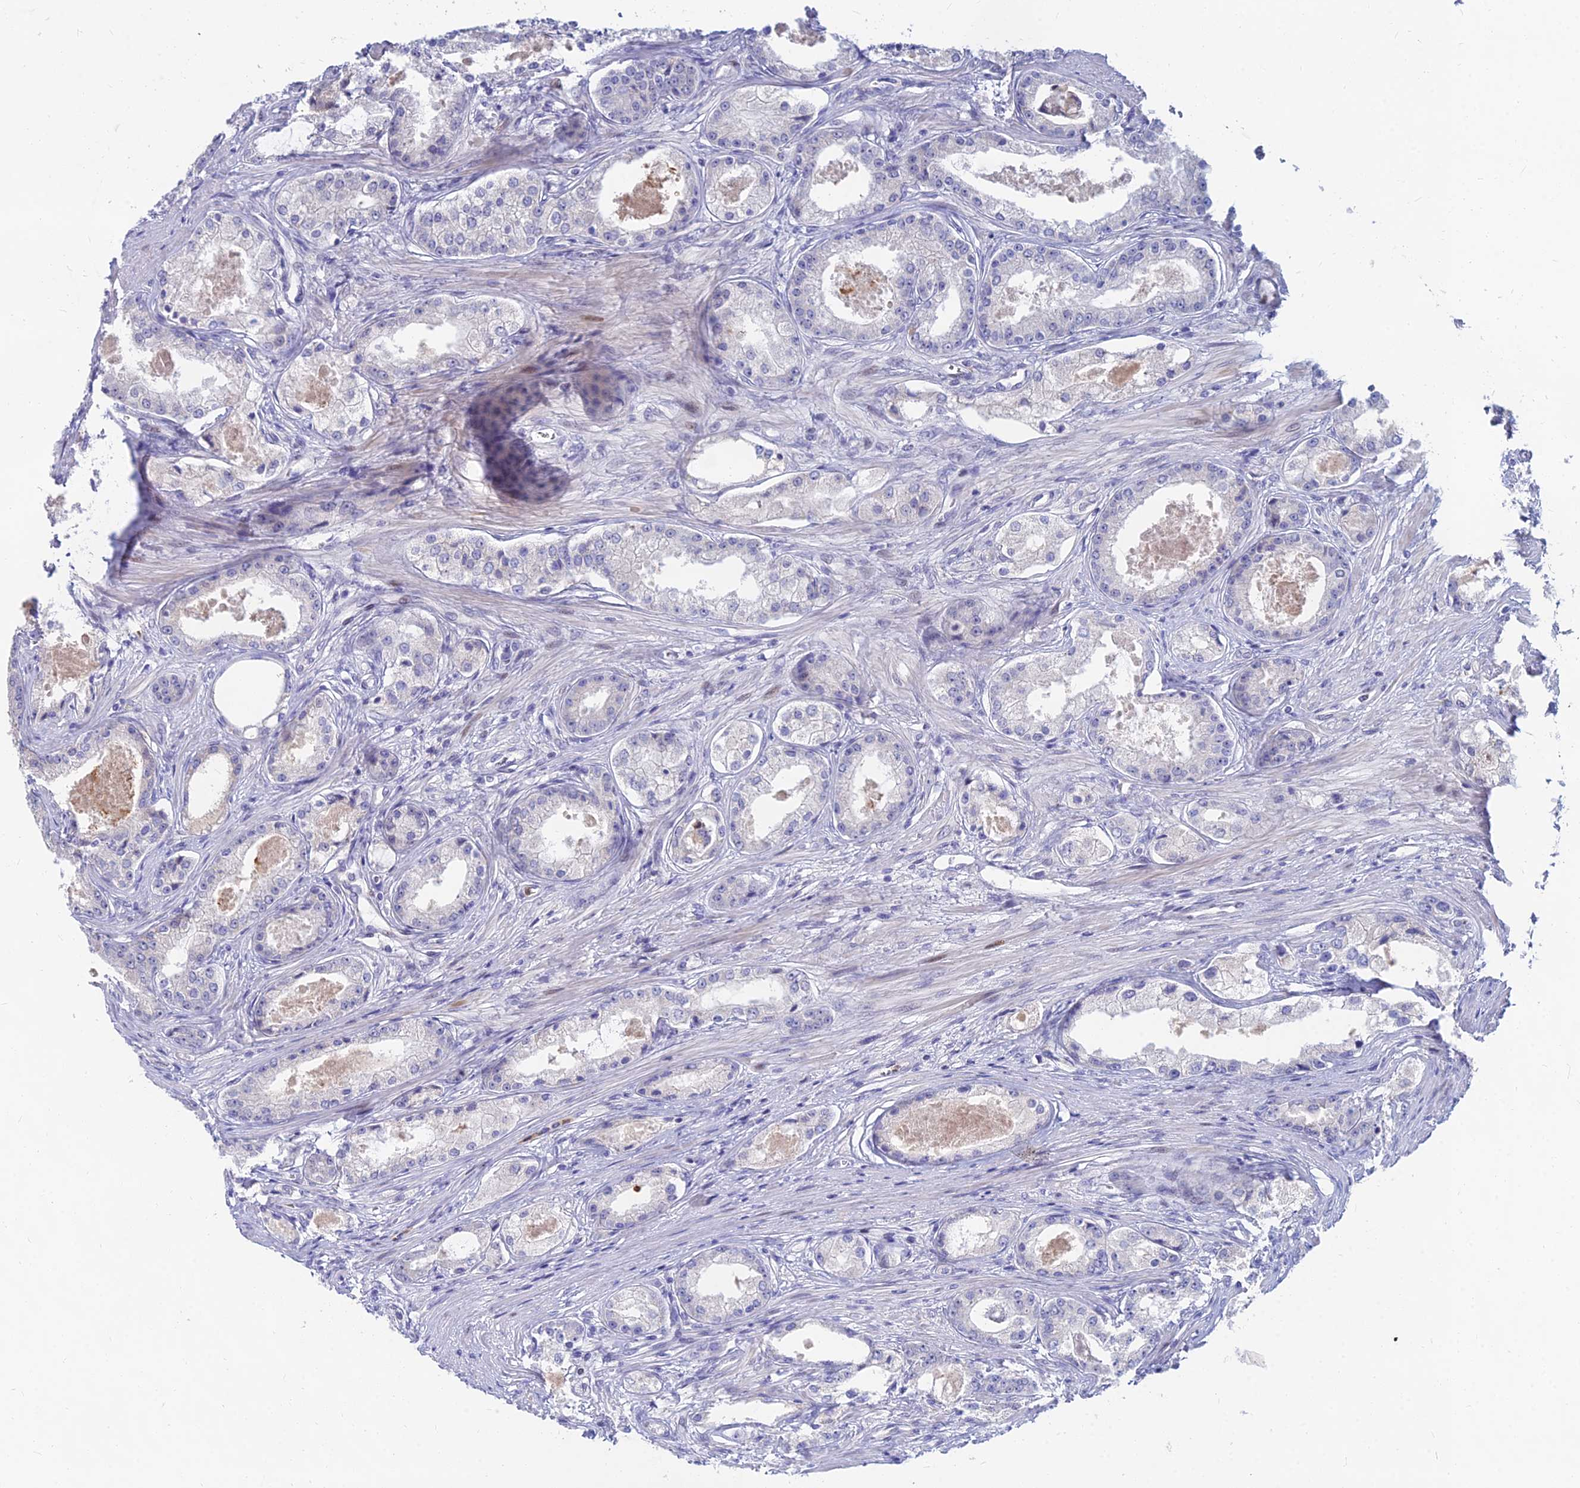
{"staining": {"intensity": "negative", "quantity": "none", "location": "none"}, "tissue": "prostate cancer", "cell_type": "Tumor cells", "image_type": "cancer", "snomed": [{"axis": "morphology", "description": "Adenocarcinoma, Low grade"}, {"axis": "topography", "description": "Prostate"}], "caption": "Prostate cancer stained for a protein using immunohistochemistry exhibits no expression tumor cells.", "gene": "GOLGA6D", "patient": {"sex": "male", "age": 68}}